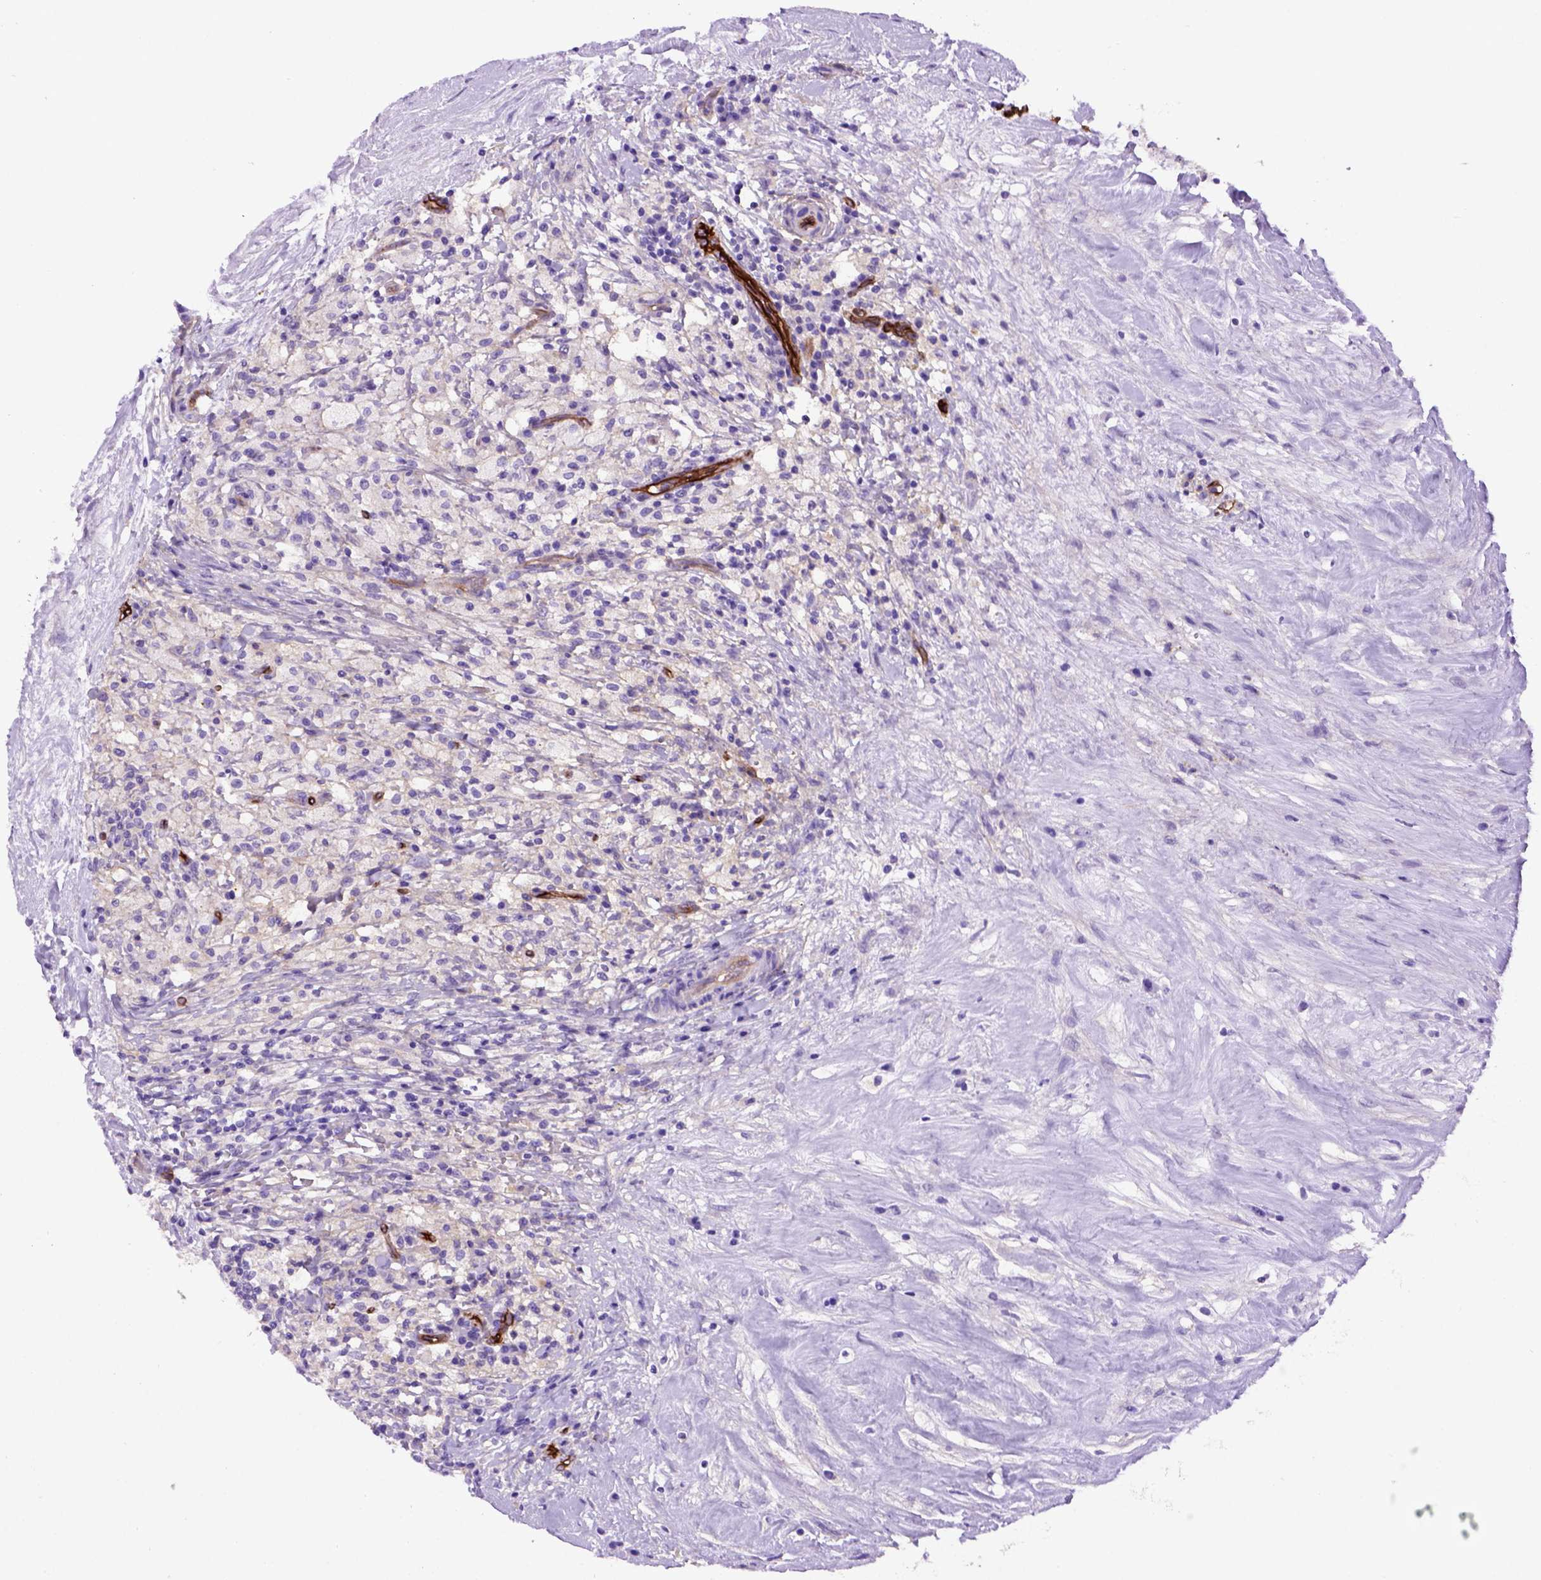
{"staining": {"intensity": "negative", "quantity": "none", "location": "none"}, "tissue": "testis cancer", "cell_type": "Tumor cells", "image_type": "cancer", "snomed": [{"axis": "morphology", "description": "Necrosis, NOS"}, {"axis": "morphology", "description": "Carcinoma, Embryonal, NOS"}, {"axis": "topography", "description": "Testis"}], "caption": "Protein analysis of testis cancer (embryonal carcinoma) reveals no significant positivity in tumor cells.", "gene": "ENG", "patient": {"sex": "male", "age": 19}}